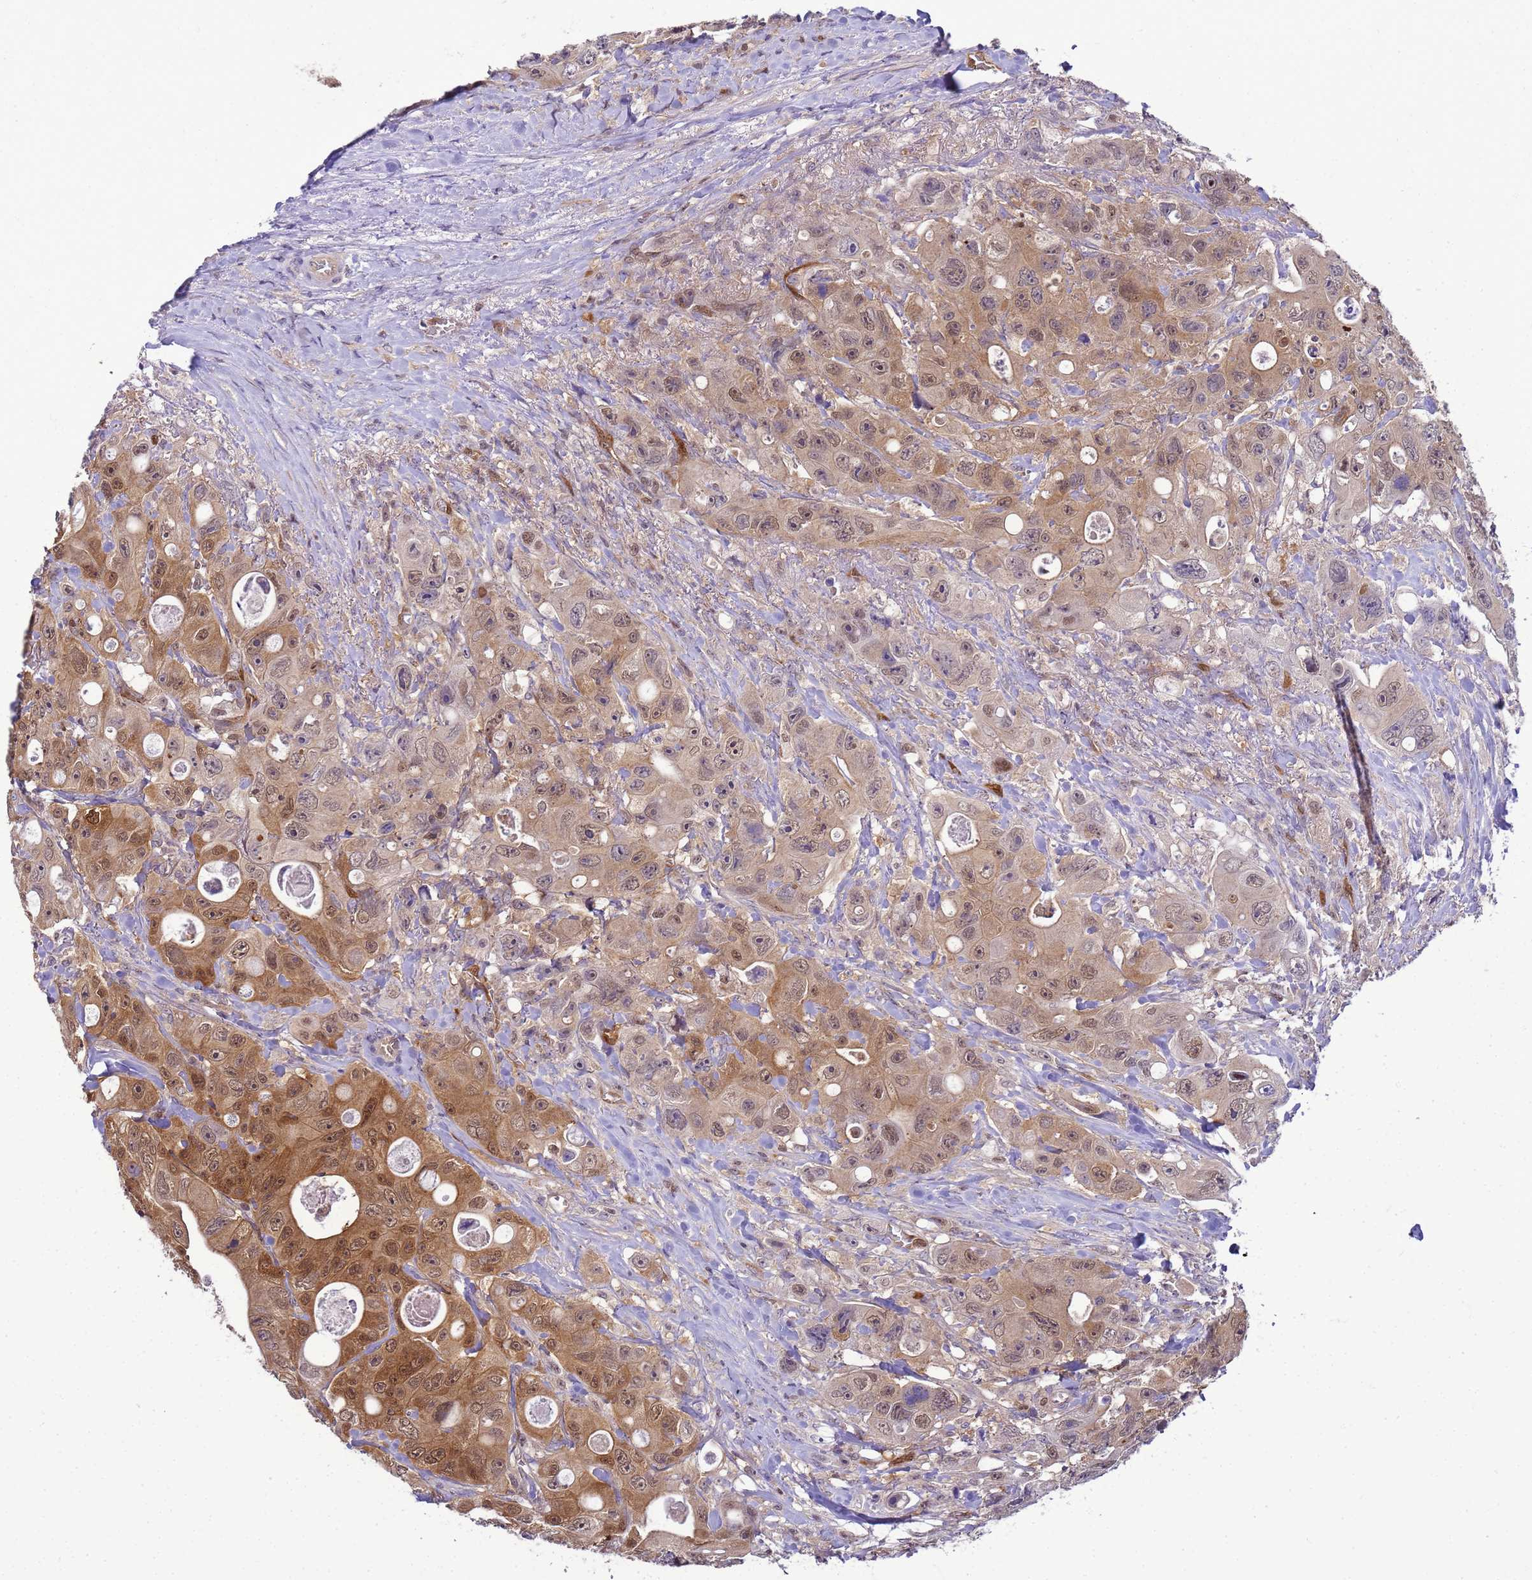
{"staining": {"intensity": "moderate", "quantity": ">75%", "location": "cytoplasmic/membranous,nuclear"}, "tissue": "colorectal cancer", "cell_type": "Tumor cells", "image_type": "cancer", "snomed": [{"axis": "morphology", "description": "Adenocarcinoma, NOS"}, {"axis": "topography", "description": "Colon"}], "caption": "High-magnification brightfield microscopy of adenocarcinoma (colorectal) stained with DAB (brown) and counterstained with hematoxylin (blue). tumor cells exhibit moderate cytoplasmic/membranous and nuclear positivity is identified in approximately>75% of cells. (Stains: DAB in brown, nuclei in blue, Microscopy: brightfield microscopy at high magnification).", "gene": "DDI2", "patient": {"sex": "female", "age": 46}}